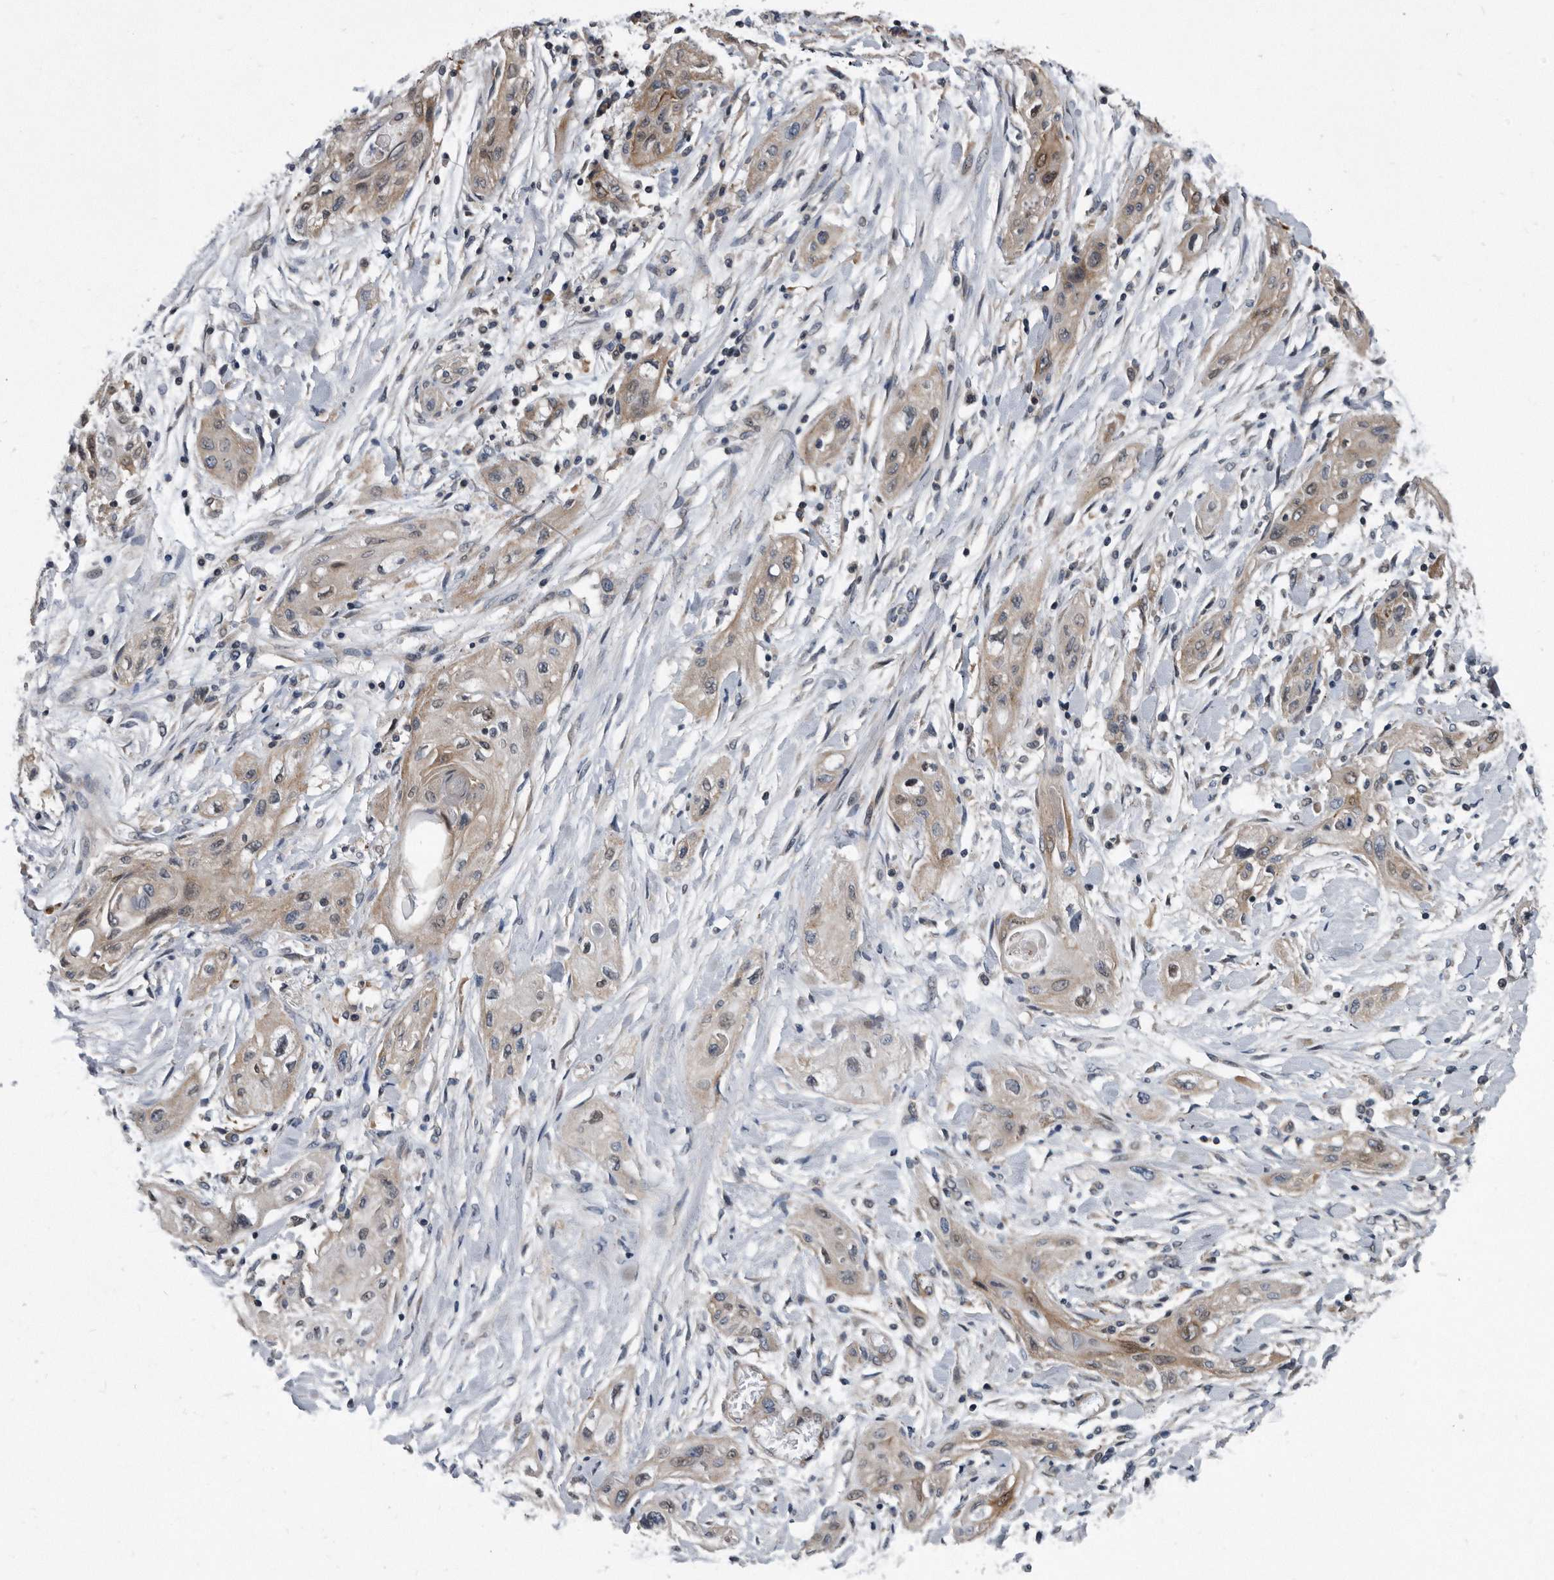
{"staining": {"intensity": "weak", "quantity": "25%-75%", "location": "cytoplasmic/membranous"}, "tissue": "lung cancer", "cell_type": "Tumor cells", "image_type": "cancer", "snomed": [{"axis": "morphology", "description": "Squamous cell carcinoma, NOS"}, {"axis": "topography", "description": "Lung"}], "caption": "High-power microscopy captured an immunohistochemistry (IHC) micrograph of lung cancer, revealing weak cytoplasmic/membranous expression in about 25%-75% of tumor cells.", "gene": "ARMCX1", "patient": {"sex": "female", "age": 47}}